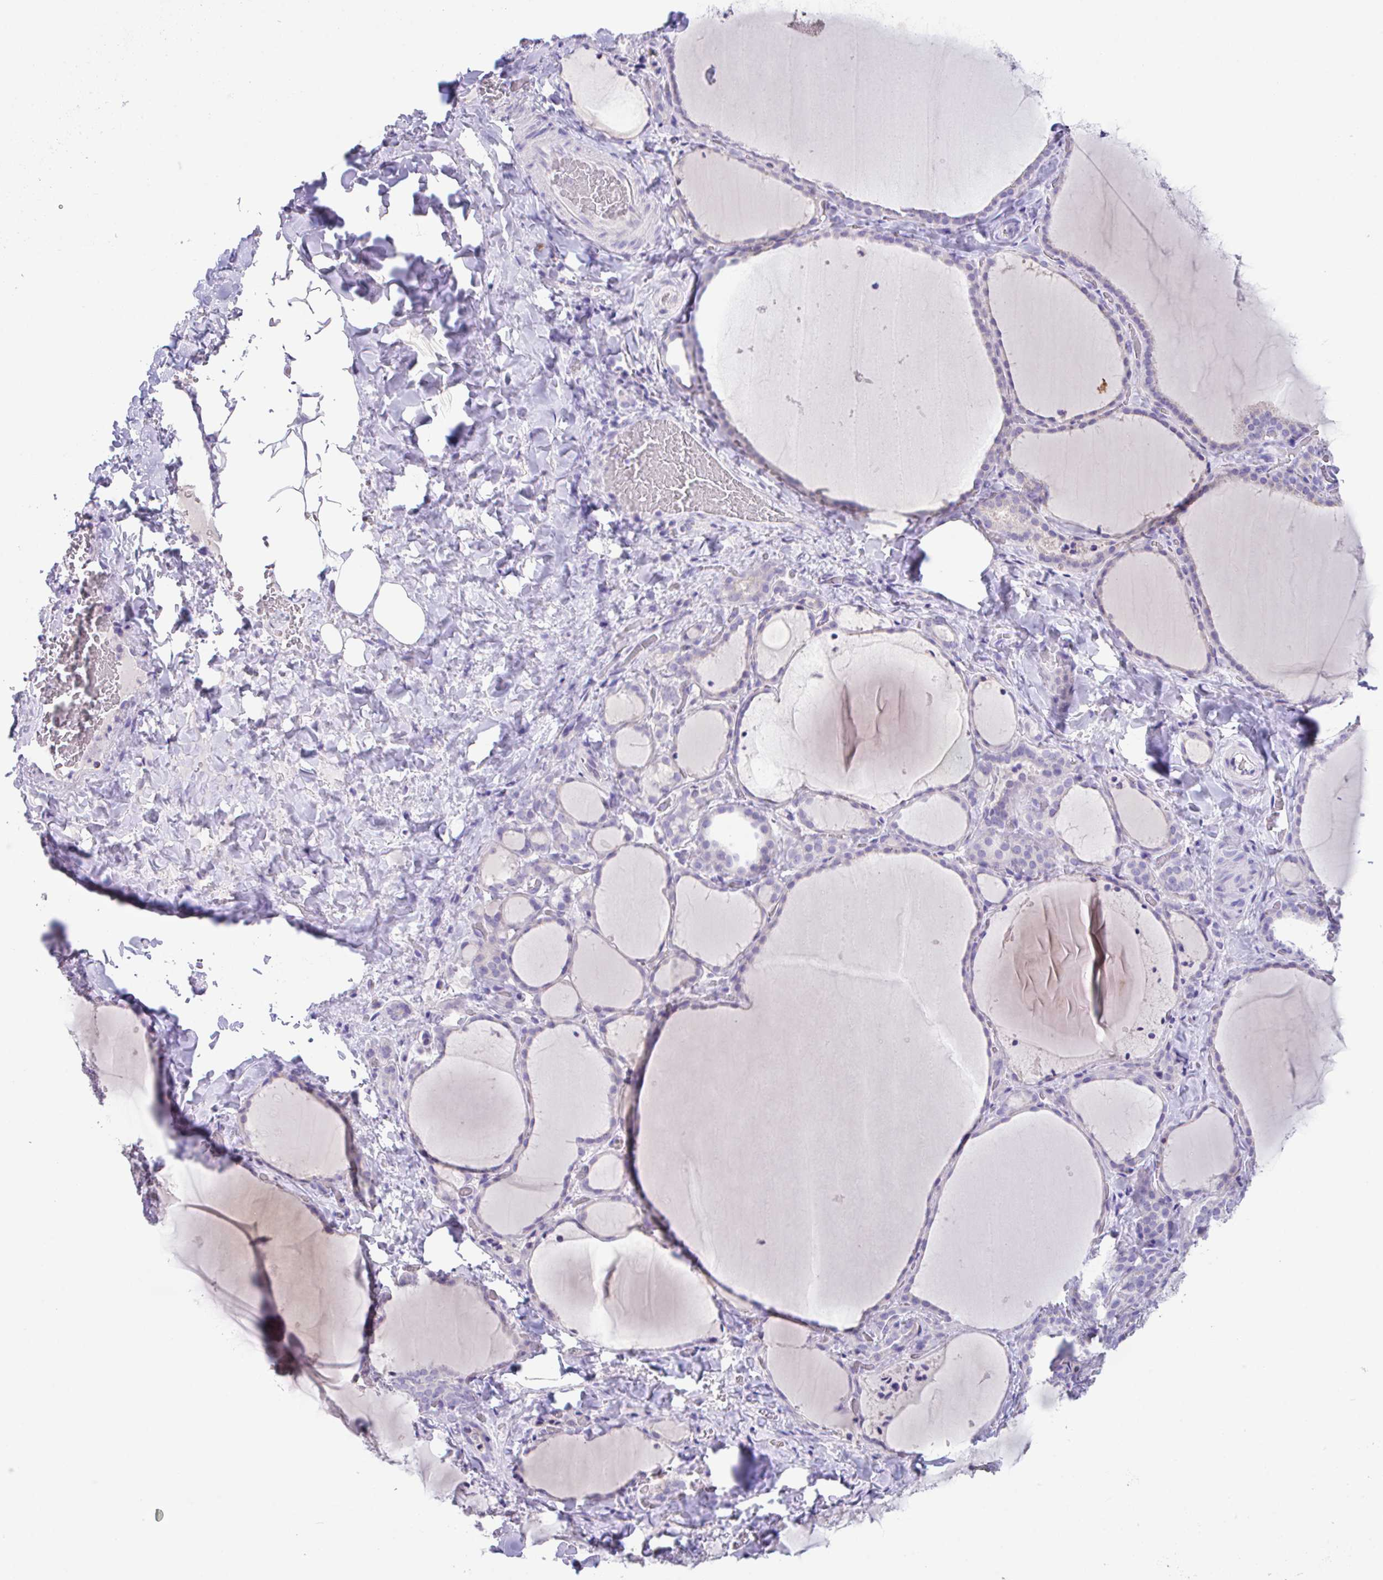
{"staining": {"intensity": "negative", "quantity": "none", "location": "none"}, "tissue": "thyroid gland", "cell_type": "Glandular cells", "image_type": "normal", "snomed": [{"axis": "morphology", "description": "Normal tissue, NOS"}, {"axis": "topography", "description": "Thyroid gland"}], "caption": "This image is of normal thyroid gland stained with IHC to label a protein in brown with the nuclei are counter-stained blue. There is no staining in glandular cells.", "gene": "HACD4", "patient": {"sex": "female", "age": 22}}